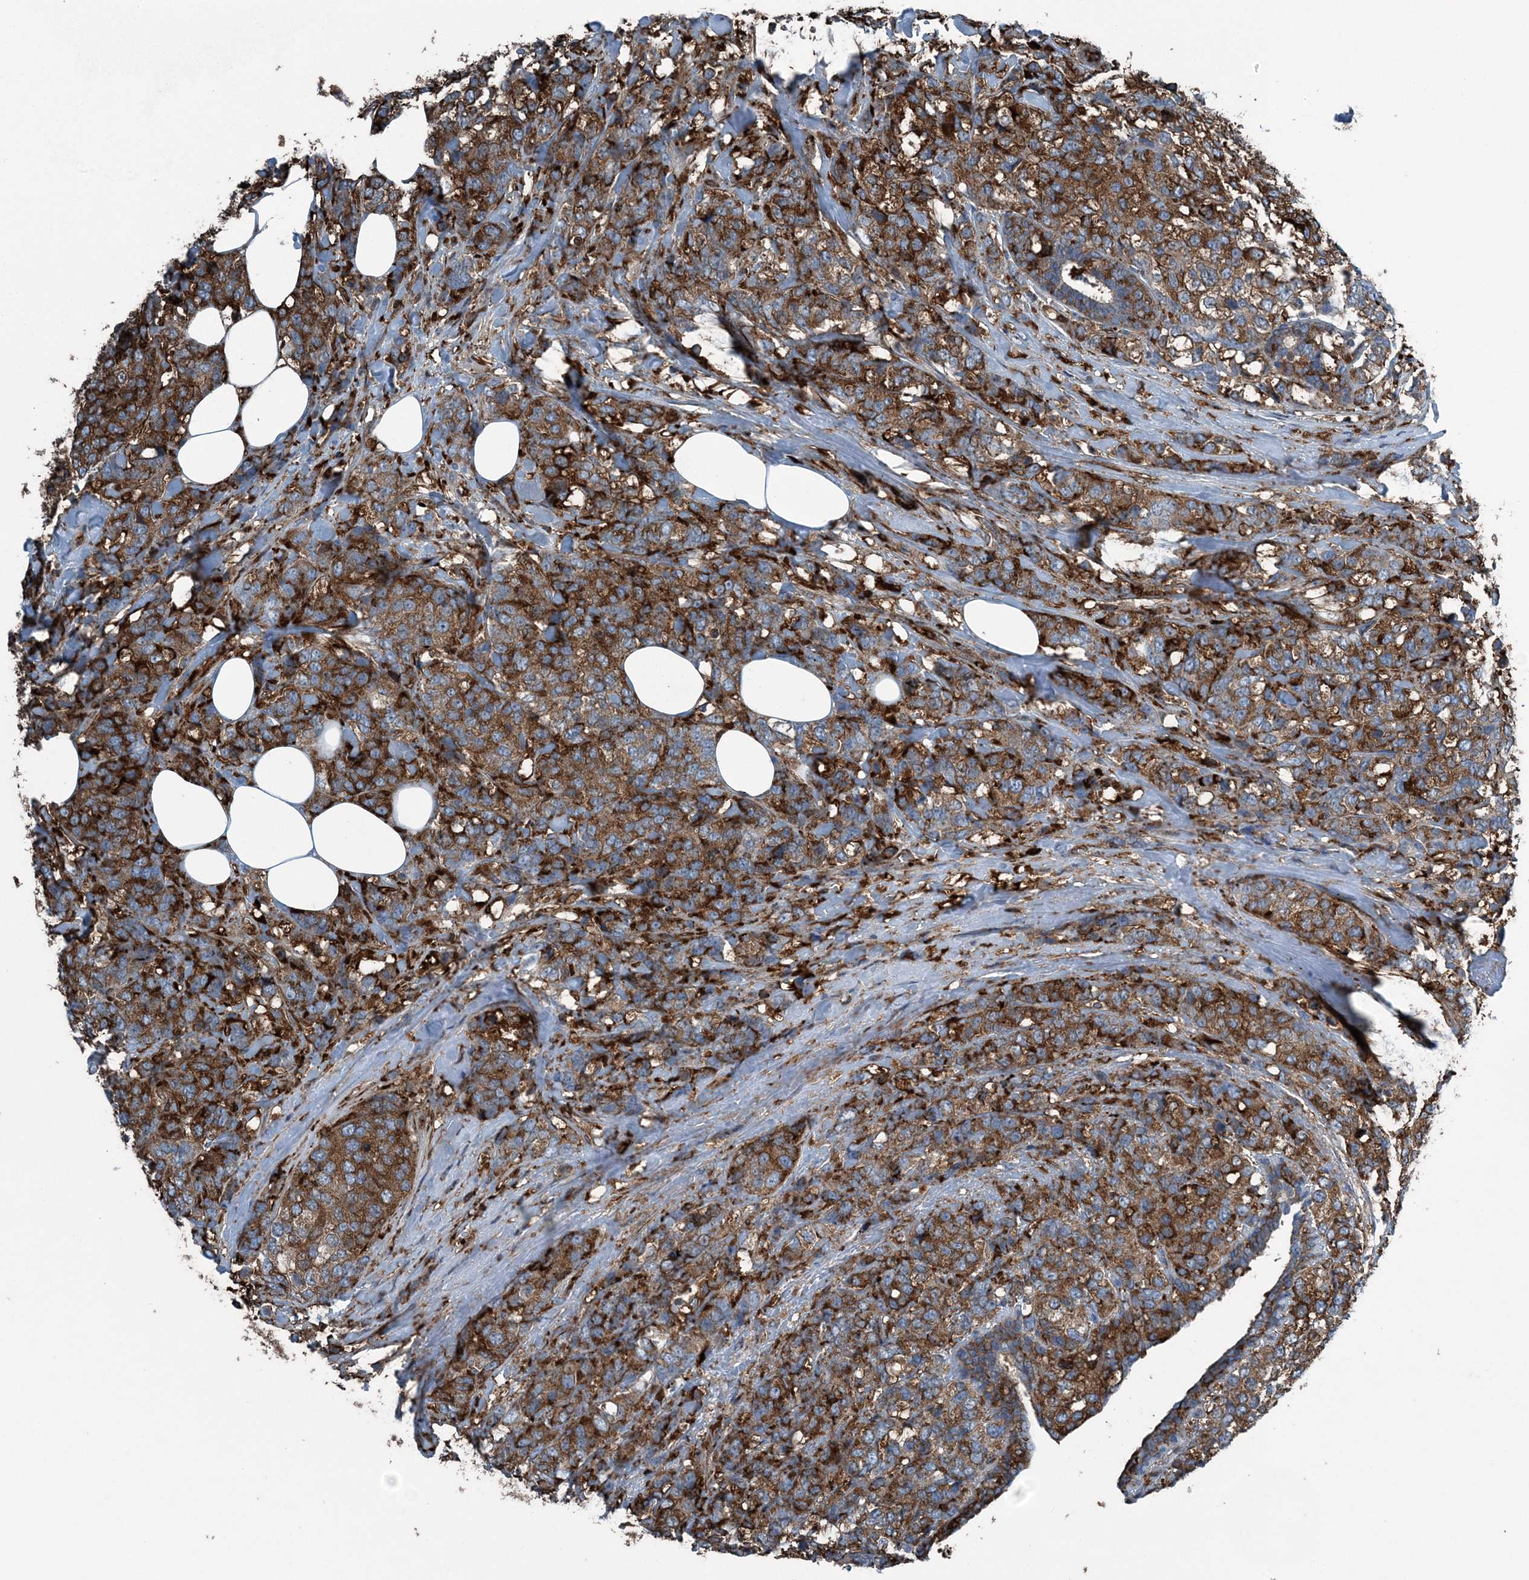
{"staining": {"intensity": "strong", "quantity": ">75%", "location": "cytoplasmic/membranous"}, "tissue": "breast cancer", "cell_type": "Tumor cells", "image_type": "cancer", "snomed": [{"axis": "morphology", "description": "Lobular carcinoma"}, {"axis": "topography", "description": "Breast"}], "caption": "Brown immunohistochemical staining in lobular carcinoma (breast) displays strong cytoplasmic/membranous expression in approximately >75% of tumor cells. The protein of interest is shown in brown color, while the nuclei are stained blue.", "gene": "CFL1", "patient": {"sex": "female", "age": 59}}